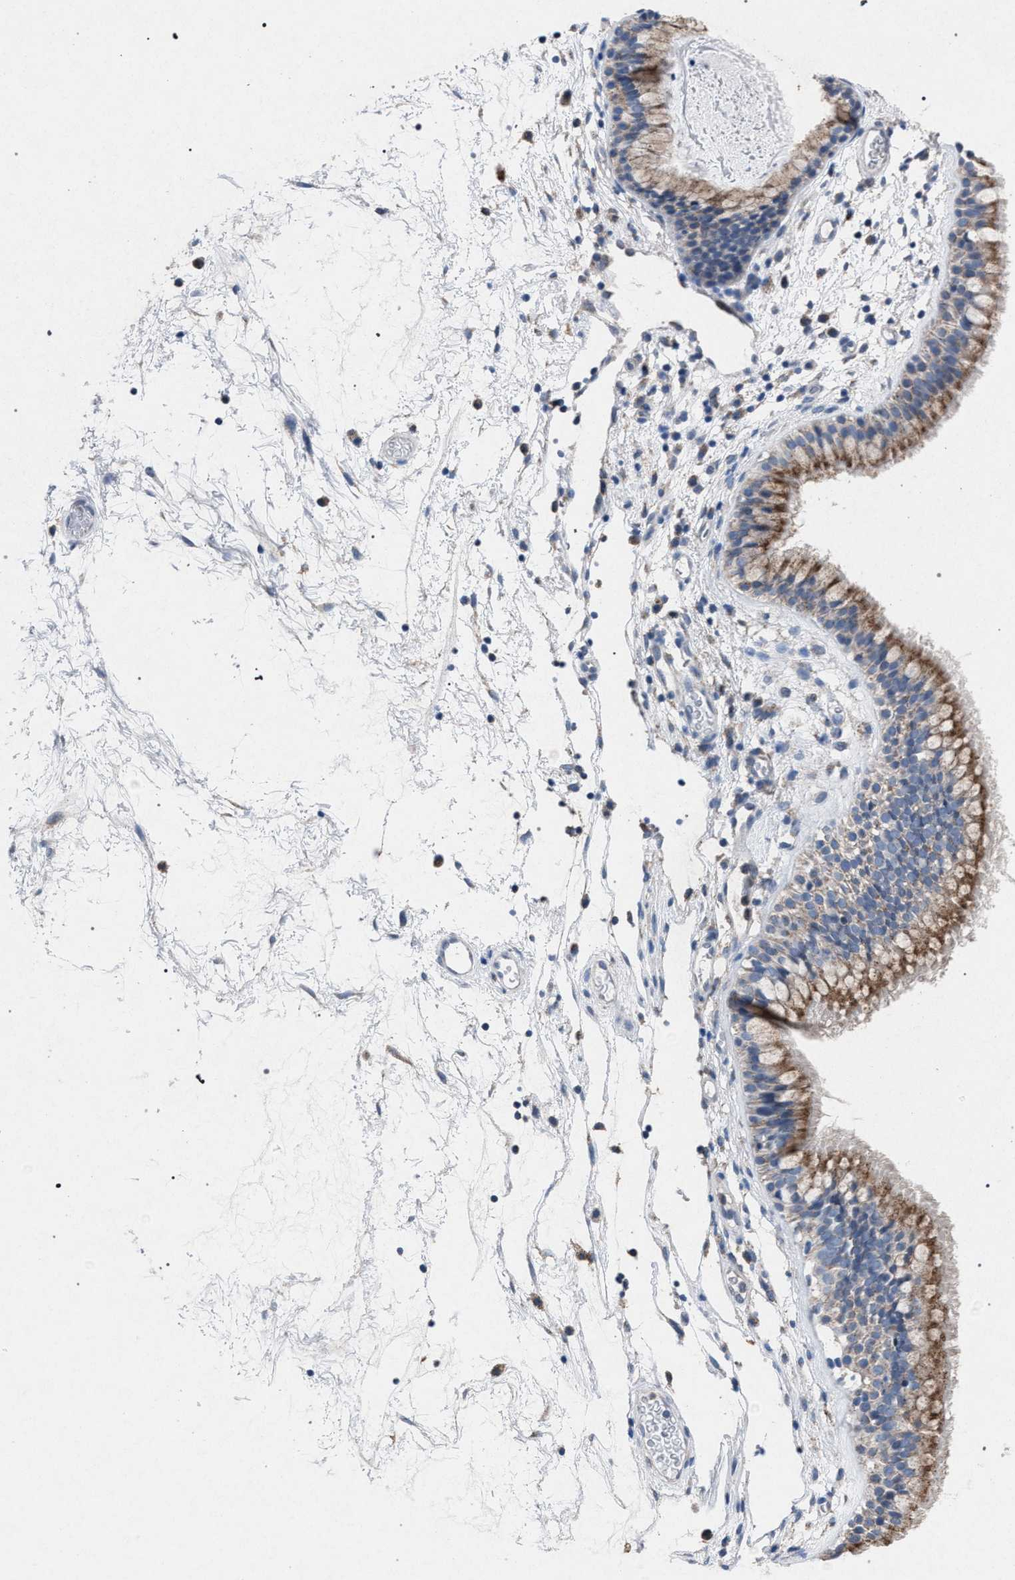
{"staining": {"intensity": "moderate", "quantity": ">75%", "location": "cytoplasmic/membranous"}, "tissue": "nasopharynx", "cell_type": "Respiratory epithelial cells", "image_type": "normal", "snomed": [{"axis": "morphology", "description": "Normal tissue, NOS"}, {"axis": "morphology", "description": "Inflammation, NOS"}, {"axis": "topography", "description": "Nasopharynx"}], "caption": "This image reveals unremarkable nasopharynx stained with IHC to label a protein in brown. The cytoplasmic/membranous of respiratory epithelial cells show moderate positivity for the protein. Nuclei are counter-stained blue.", "gene": "HSD17B4", "patient": {"sex": "male", "age": 48}}